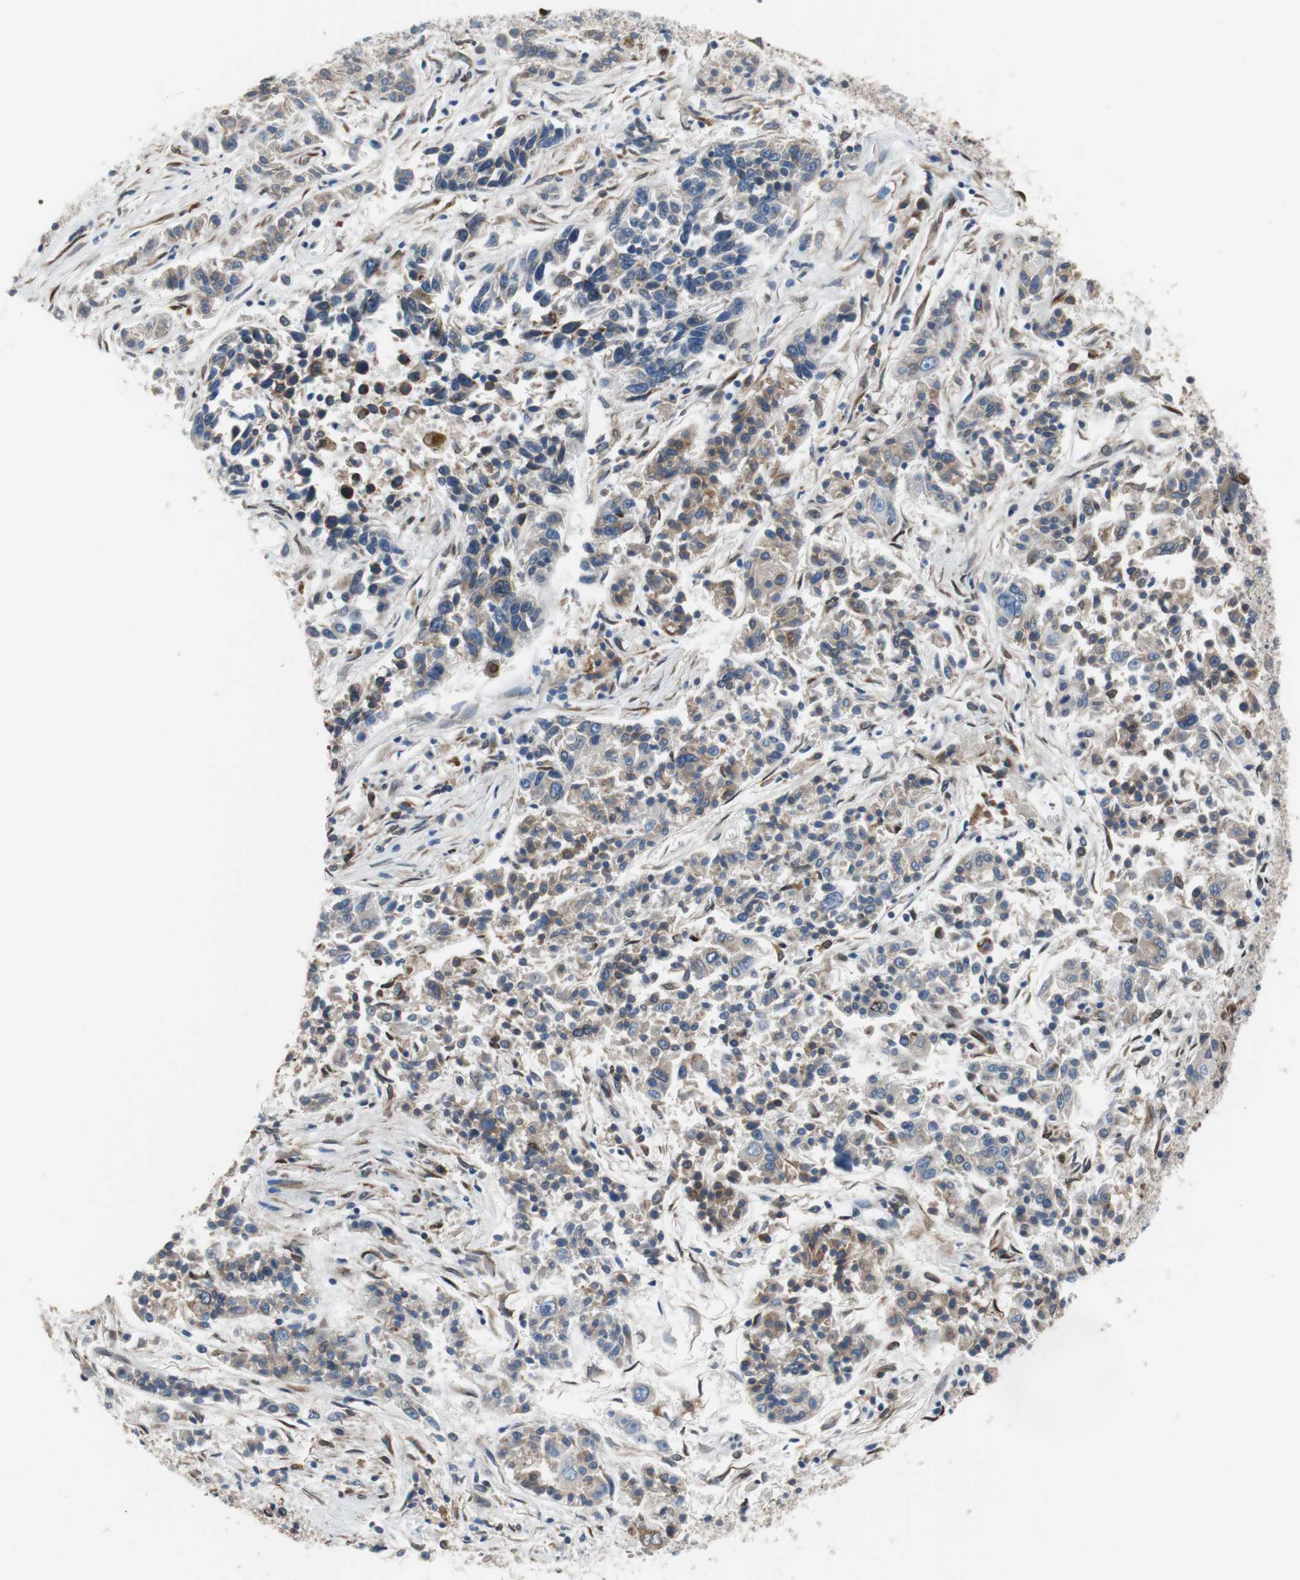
{"staining": {"intensity": "weak", "quantity": ">75%", "location": "cytoplasmic/membranous"}, "tissue": "lung cancer", "cell_type": "Tumor cells", "image_type": "cancer", "snomed": [{"axis": "morphology", "description": "Adenocarcinoma, NOS"}, {"axis": "topography", "description": "Lung"}], "caption": "Adenocarcinoma (lung) stained with DAB IHC displays low levels of weak cytoplasmic/membranous staining in approximately >75% of tumor cells. (Brightfield microscopy of DAB IHC at high magnification).", "gene": "TMED7", "patient": {"sex": "male", "age": 84}}